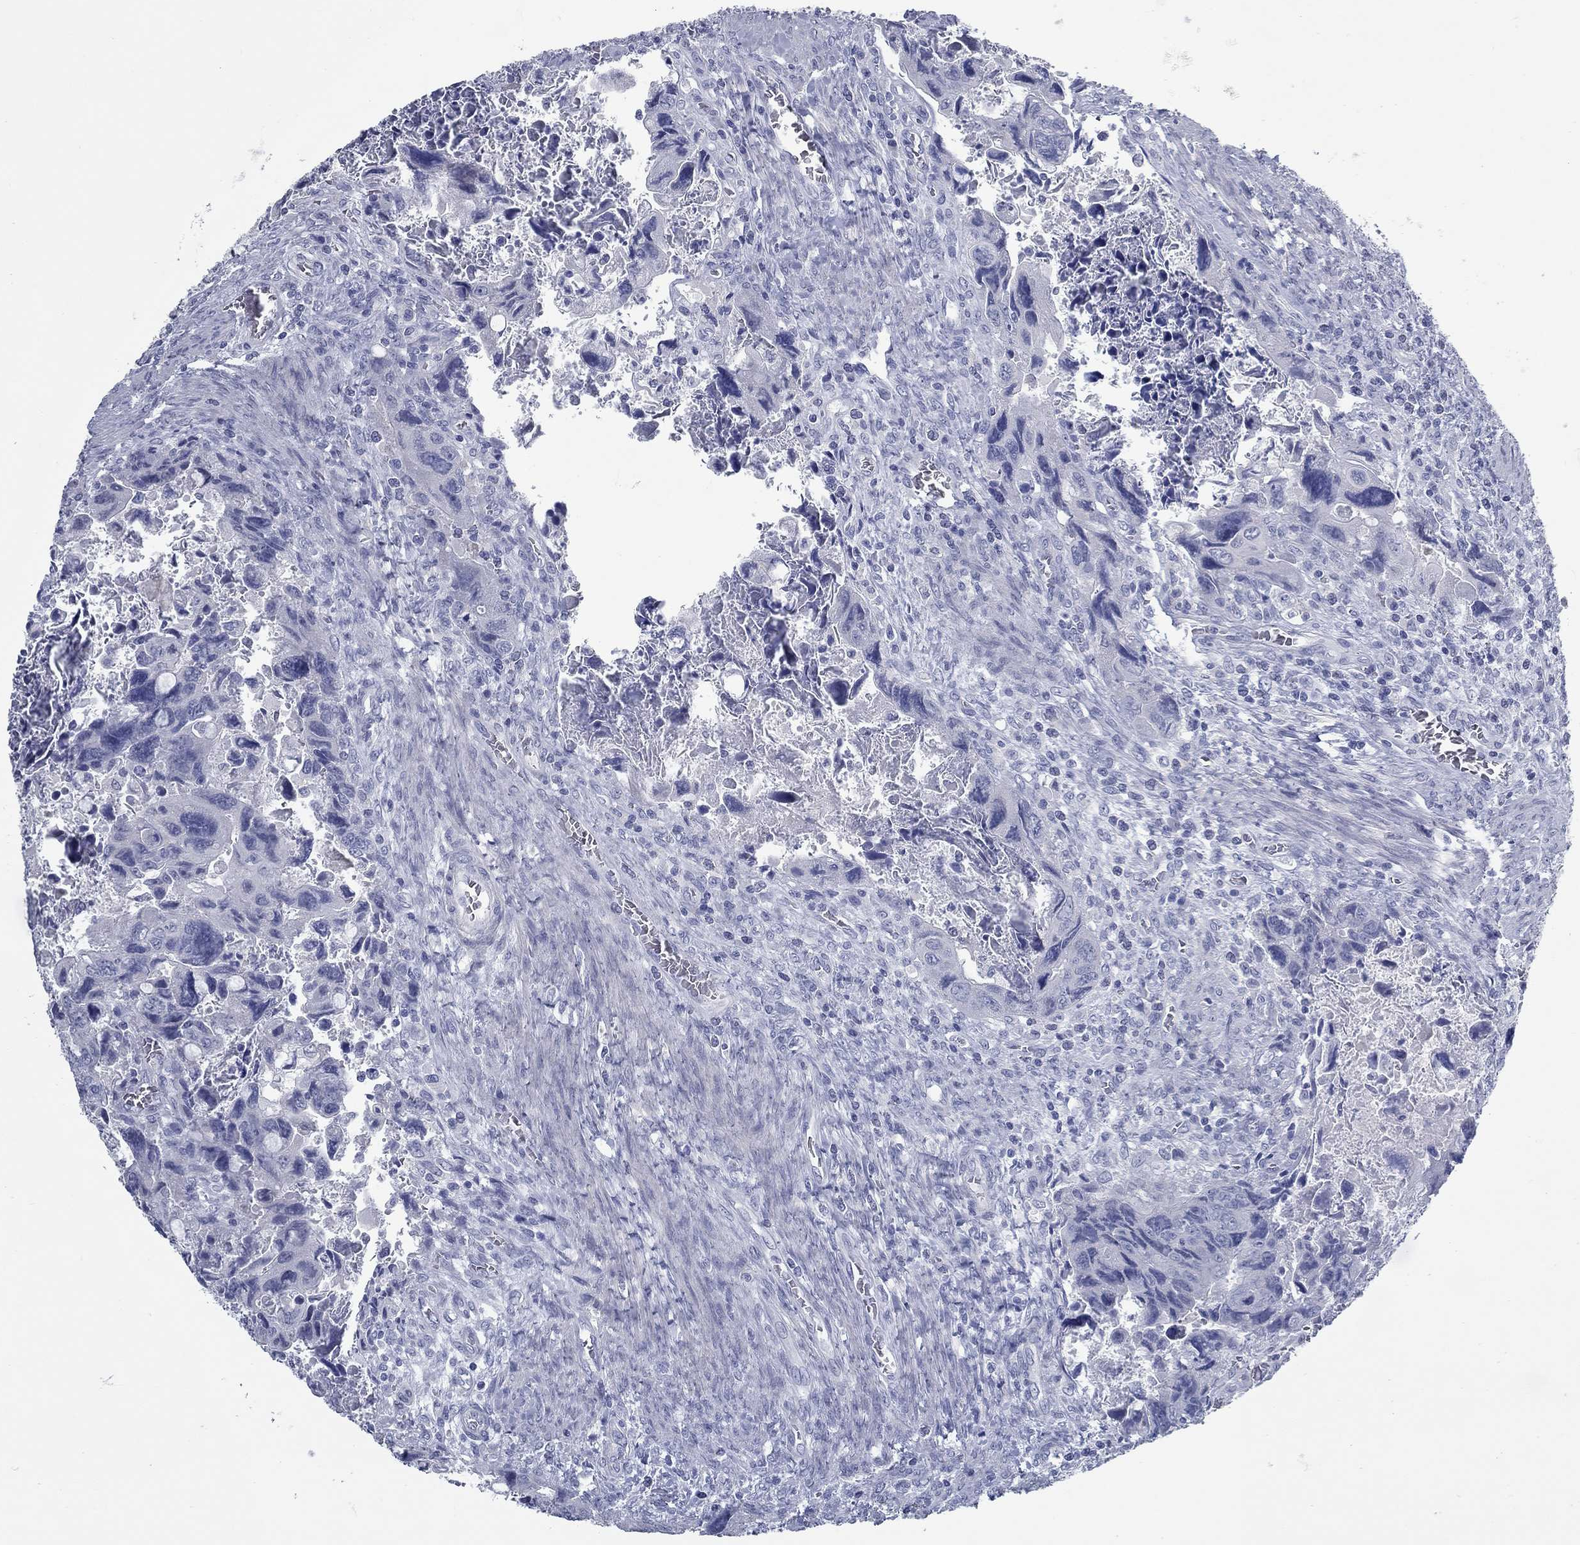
{"staining": {"intensity": "negative", "quantity": "none", "location": "none"}, "tissue": "colorectal cancer", "cell_type": "Tumor cells", "image_type": "cancer", "snomed": [{"axis": "morphology", "description": "Adenocarcinoma, NOS"}, {"axis": "topography", "description": "Rectum"}], "caption": "Tumor cells are negative for protein expression in human colorectal adenocarcinoma.", "gene": "KIRREL2", "patient": {"sex": "male", "age": 62}}